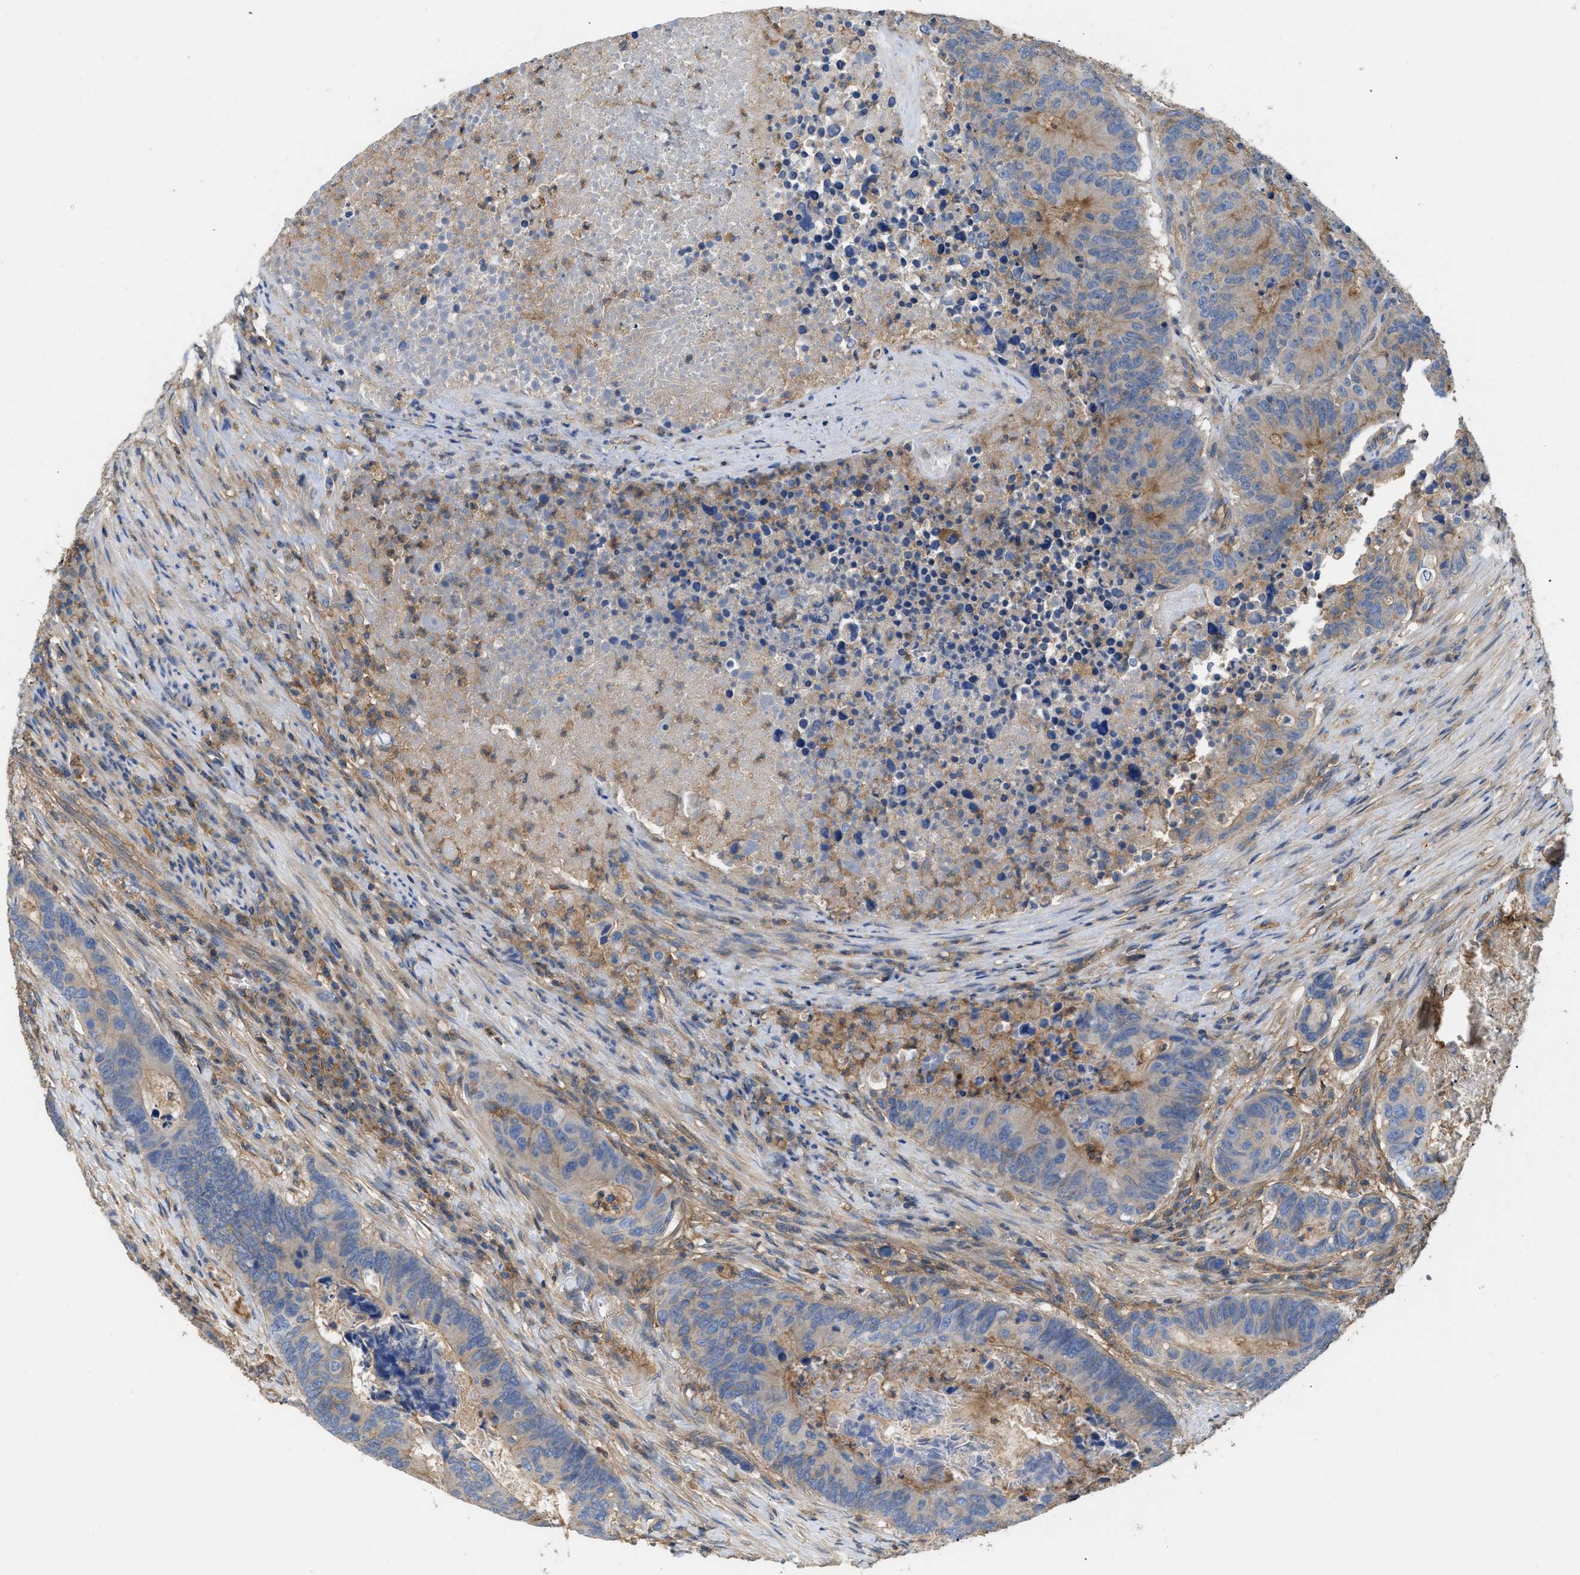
{"staining": {"intensity": "moderate", "quantity": "25%-75%", "location": "cytoplasmic/membranous"}, "tissue": "colorectal cancer", "cell_type": "Tumor cells", "image_type": "cancer", "snomed": [{"axis": "morphology", "description": "Adenocarcinoma, NOS"}, {"axis": "topography", "description": "Colon"}], "caption": "About 25%-75% of tumor cells in human colorectal adenocarcinoma exhibit moderate cytoplasmic/membranous protein expression as visualized by brown immunohistochemical staining.", "gene": "GNB4", "patient": {"sex": "male", "age": 87}}